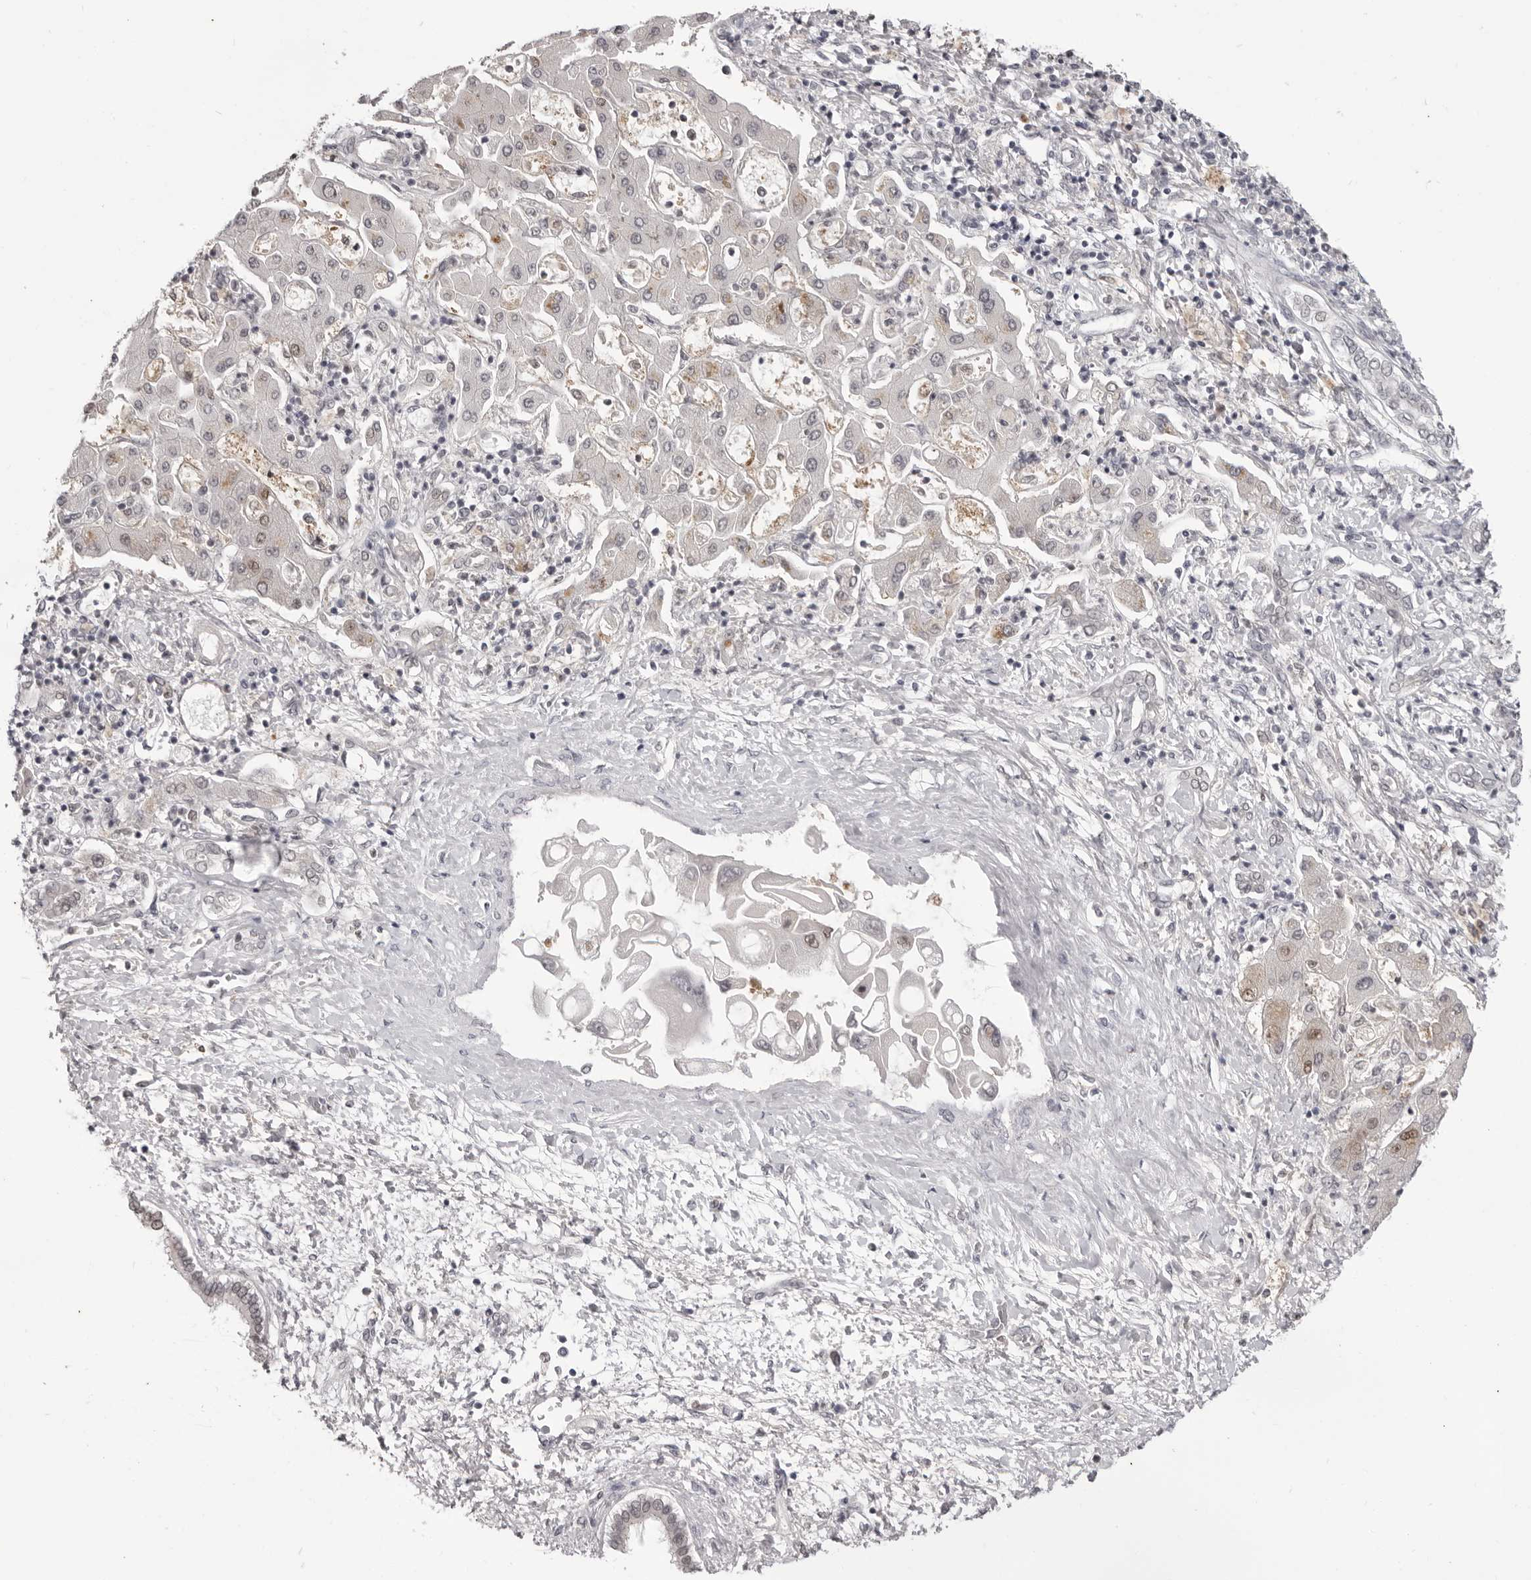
{"staining": {"intensity": "negative", "quantity": "none", "location": "none"}, "tissue": "liver cancer", "cell_type": "Tumor cells", "image_type": "cancer", "snomed": [{"axis": "morphology", "description": "Cholangiocarcinoma"}, {"axis": "topography", "description": "Liver"}], "caption": "This is an IHC micrograph of human liver cancer. There is no positivity in tumor cells.", "gene": "SRGAP2", "patient": {"sex": "male", "age": 50}}